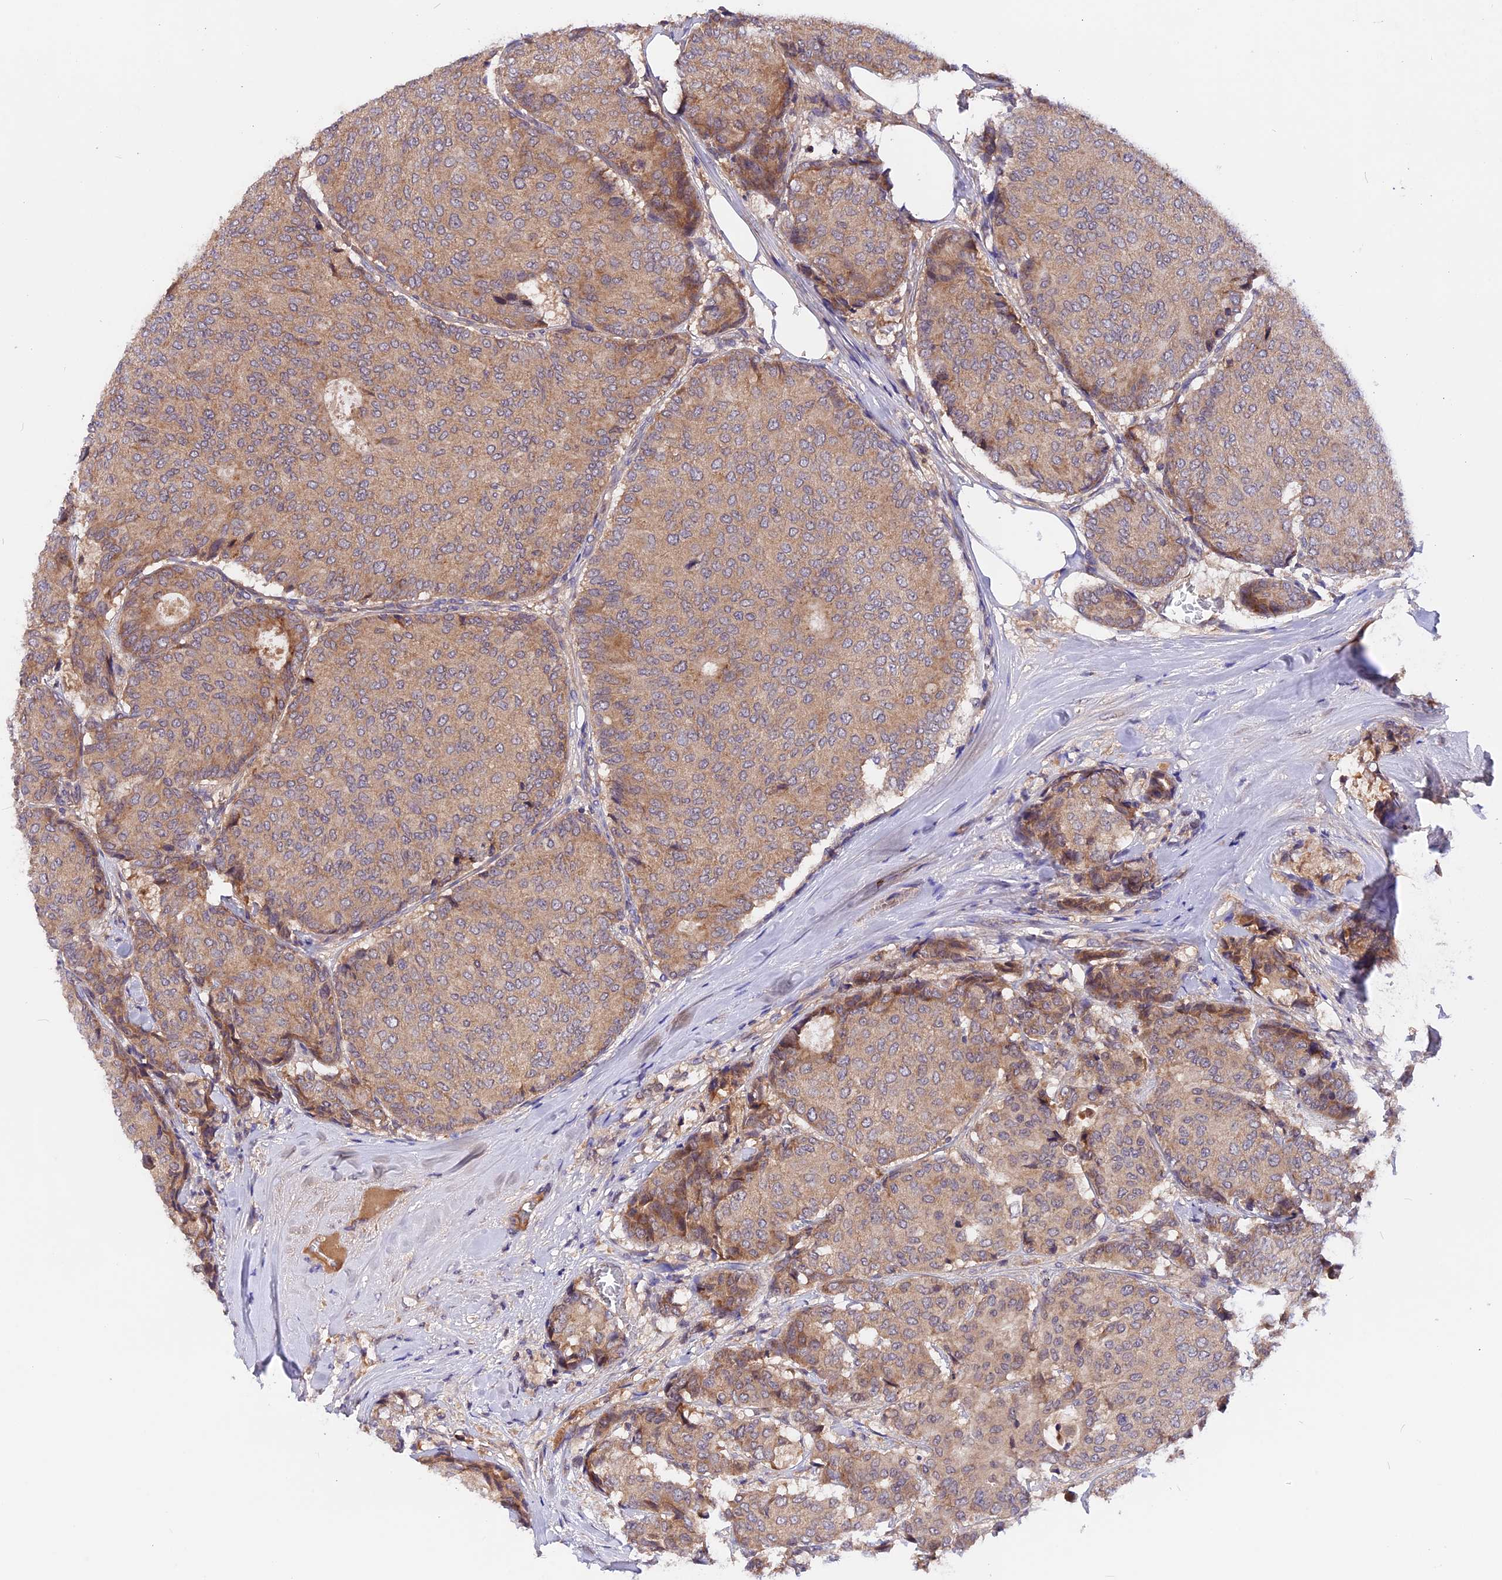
{"staining": {"intensity": "weak", "quantity": ">75%", "location": "cytoplasmic/membranous"}, "tissue": "breast cancer", "cell_type": "Tumor cells", "image_type": "cancer", "snomed": [{"axis": "morphology", "description": "Duct carcinoma"}, {"axis": "topography", "description": "Breast"}], "caption": "A brown stain highlights weak cytoplasmic/membranous staining of a protein in invasive ductal carcinoma (breast) tumor cells.", "gene": "MARK4", "patient": {"sex": "female", "age": 75}}